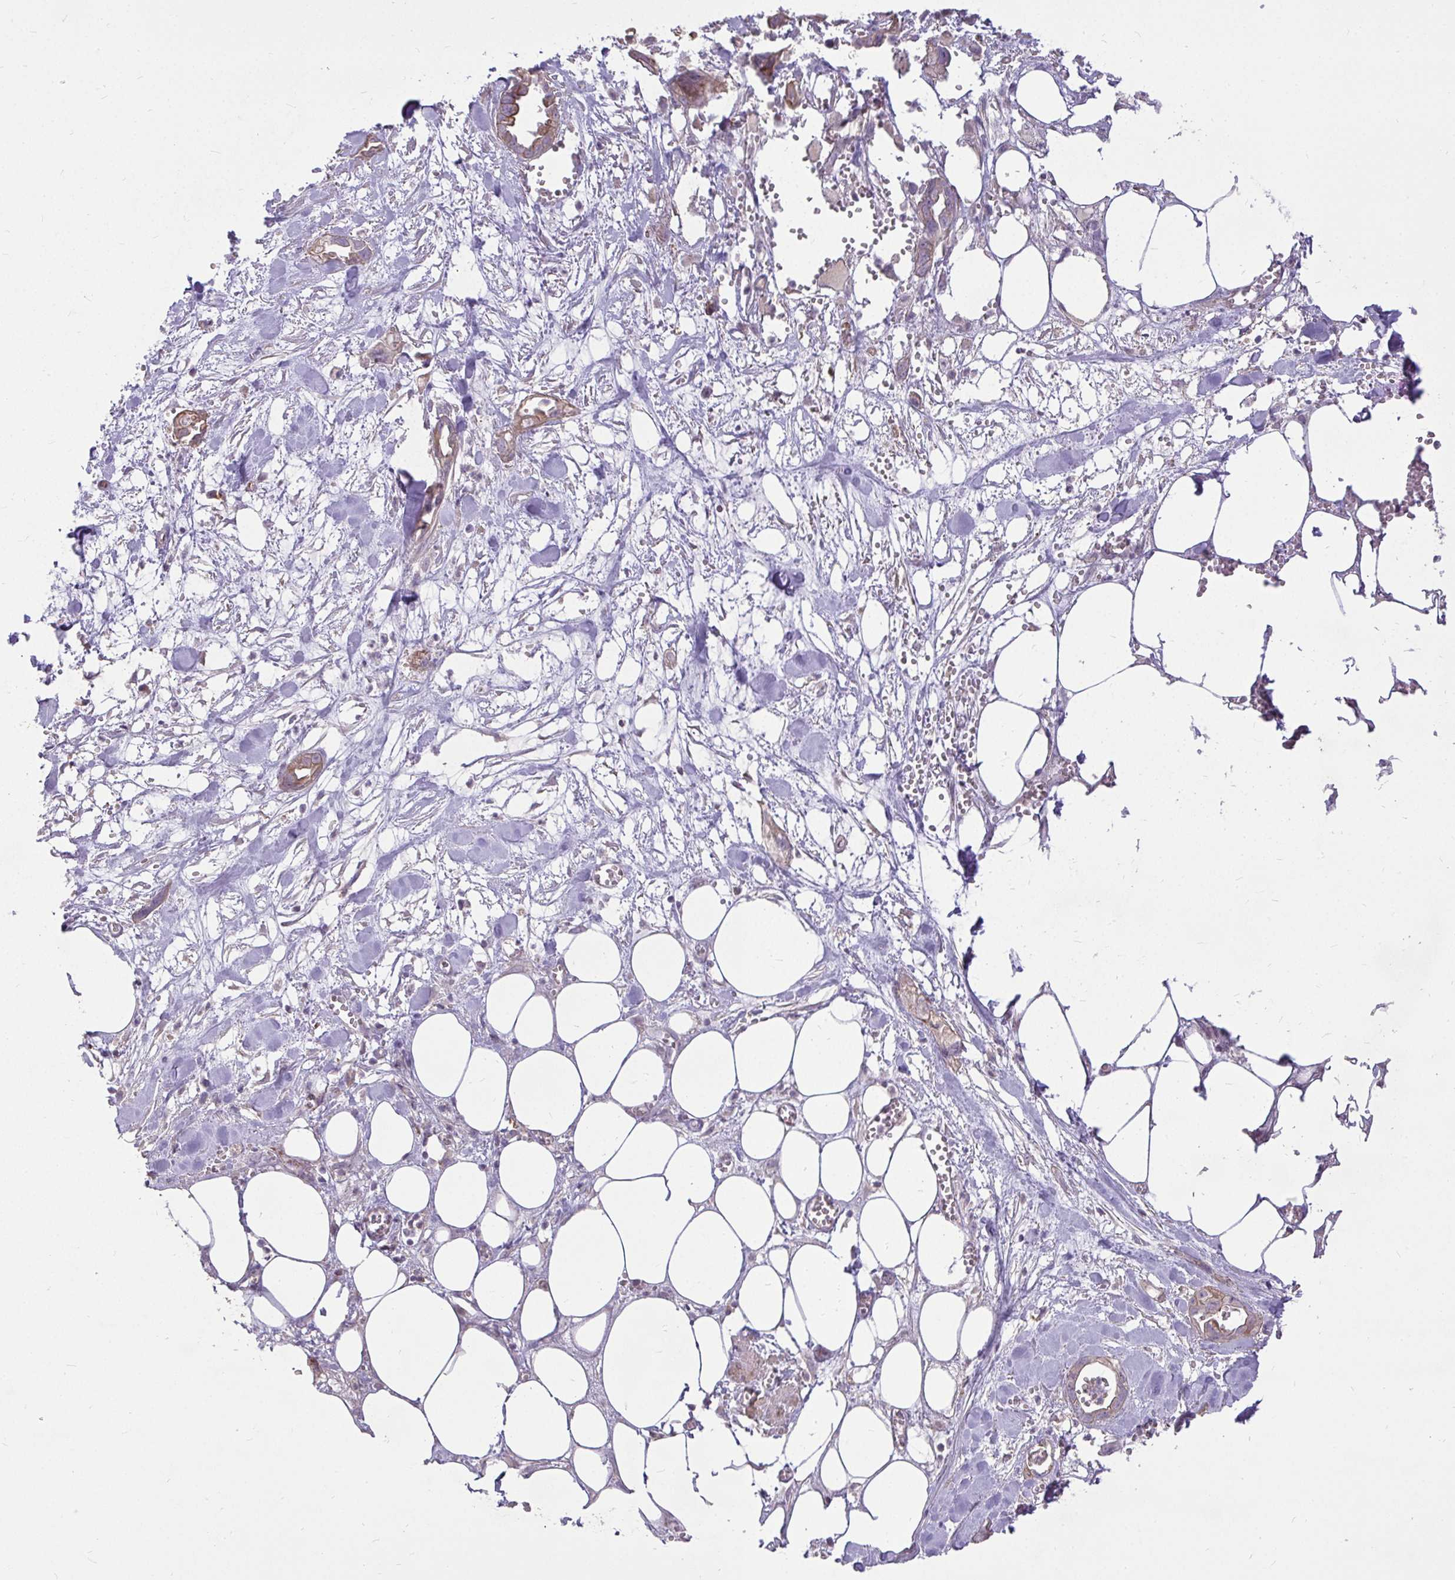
{"staining": {"intensity": "moderate", "quantity": ">75%", "location": "cytoplasmic/membranous"}, "tissue": "pancreatic cancer", "cell_type": "Tumor cells", "image_type": "cancer", "snomed": [{"axis": "morphology", "description": "Adenocarcinoma, NOS"}, {"axis": "topography", "description": "Pancreas"}], "caption": "Brown immunohistochemical staining in pancreatic cancer demonstrates moderate cytoplasmic/membranous expression in about >75% of tumor cells. Using DAB (brown) and hematoxylin (blue) stains, captured at high magnification using brightfield microscopy.", "gene": "STRIP1", "patient": {"sex": "female", "age": 73}}